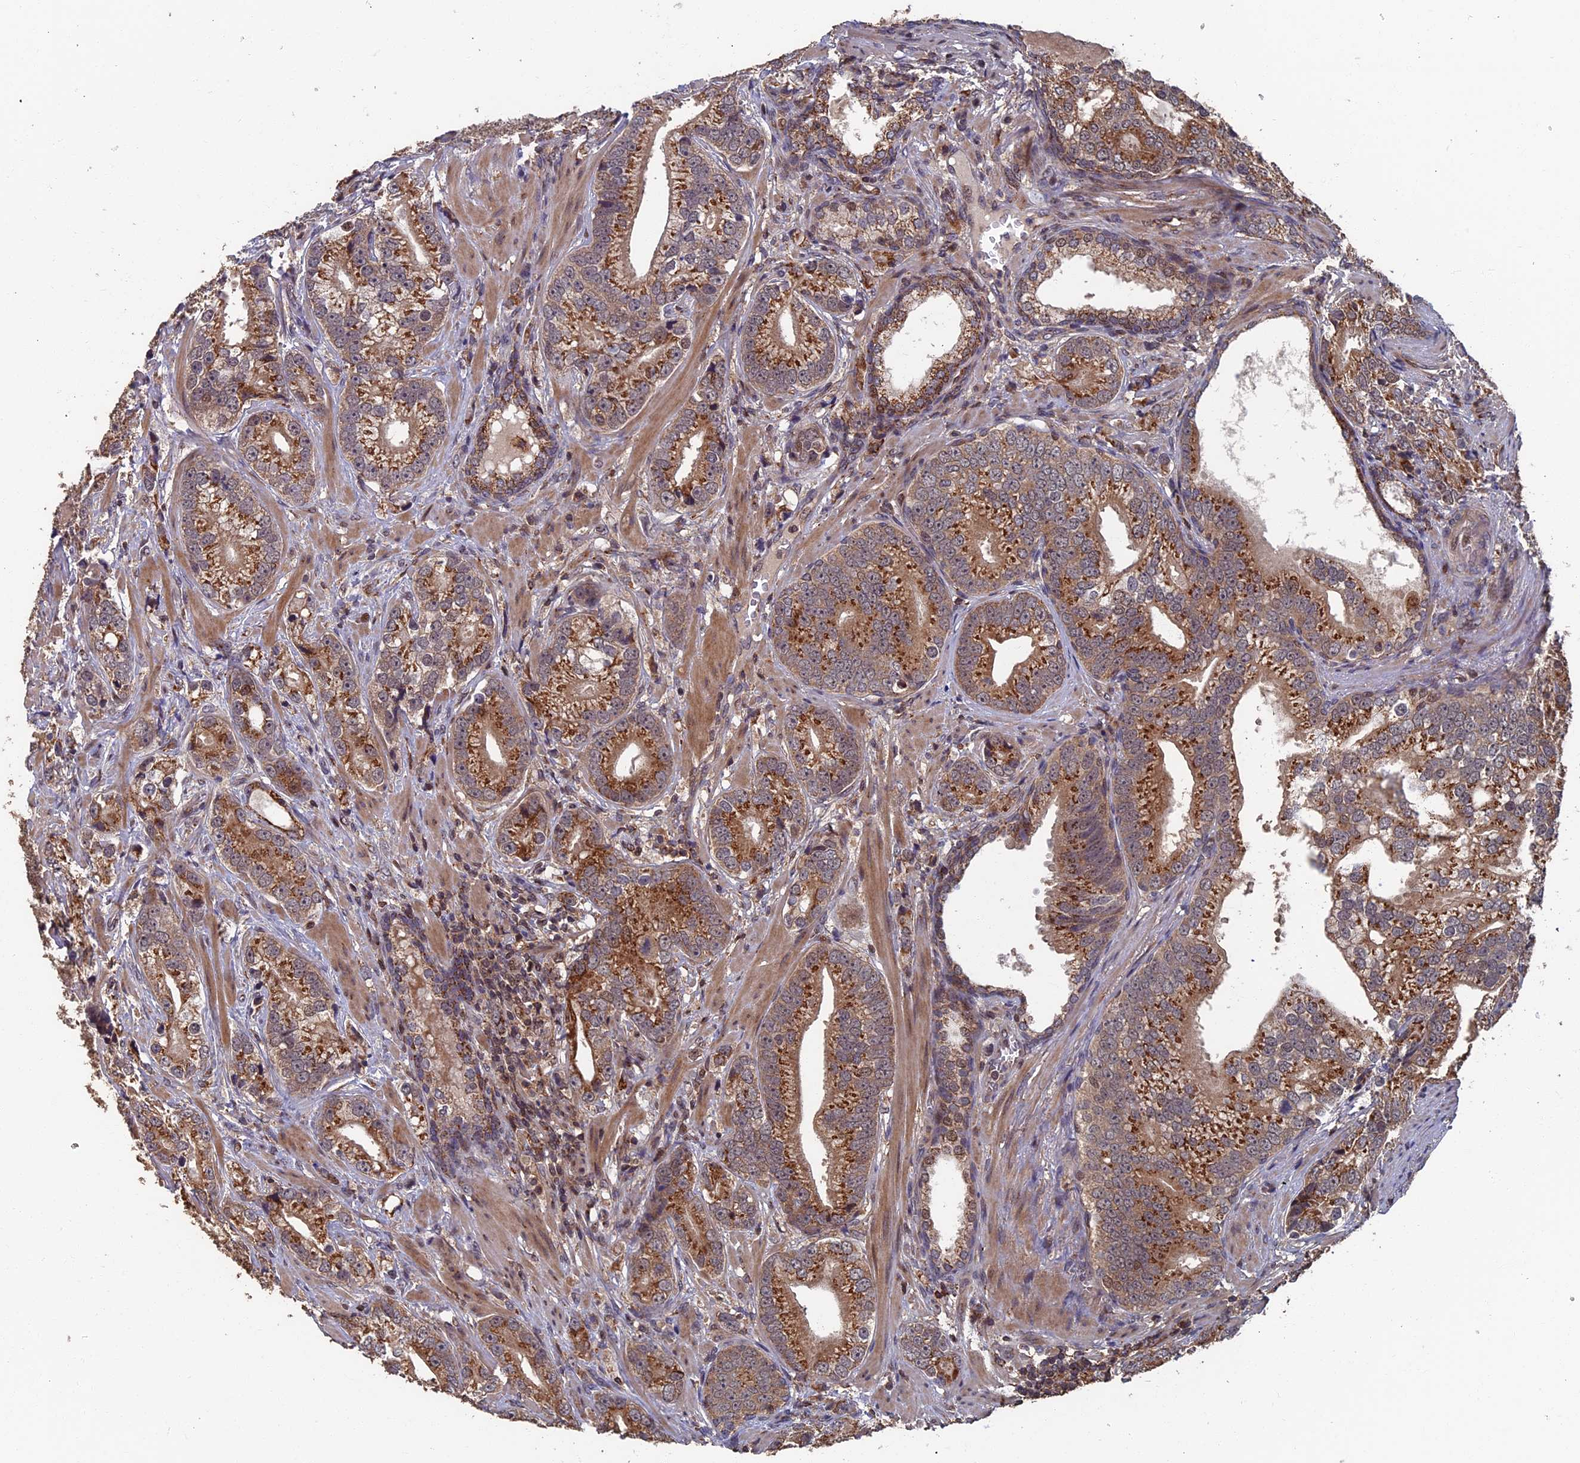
{"staining": {"intensity": "moderate", "quantity": ">75%", "location": "cytoplasmic/membranous"}, "tissue": "prostate cancer", "cell_type": "Tumor cells", "image_type": "cancer", "snomed": [{"axis": "morphology", "description": "Adenocarcinoma, High grade"}, {"axis": "topography", "description": "Prostate"}], "caption": "An IHC histopathology image of tumor tissue is shown. Protein staining in brown labels moderate cytoplasmic/membranous positivity in prostate cancer within tumor cells. (IHC, brightfield microscopy, high magnification).", "gene": "RASGRF1", "patient": {"sex": "male", "age": 75}}